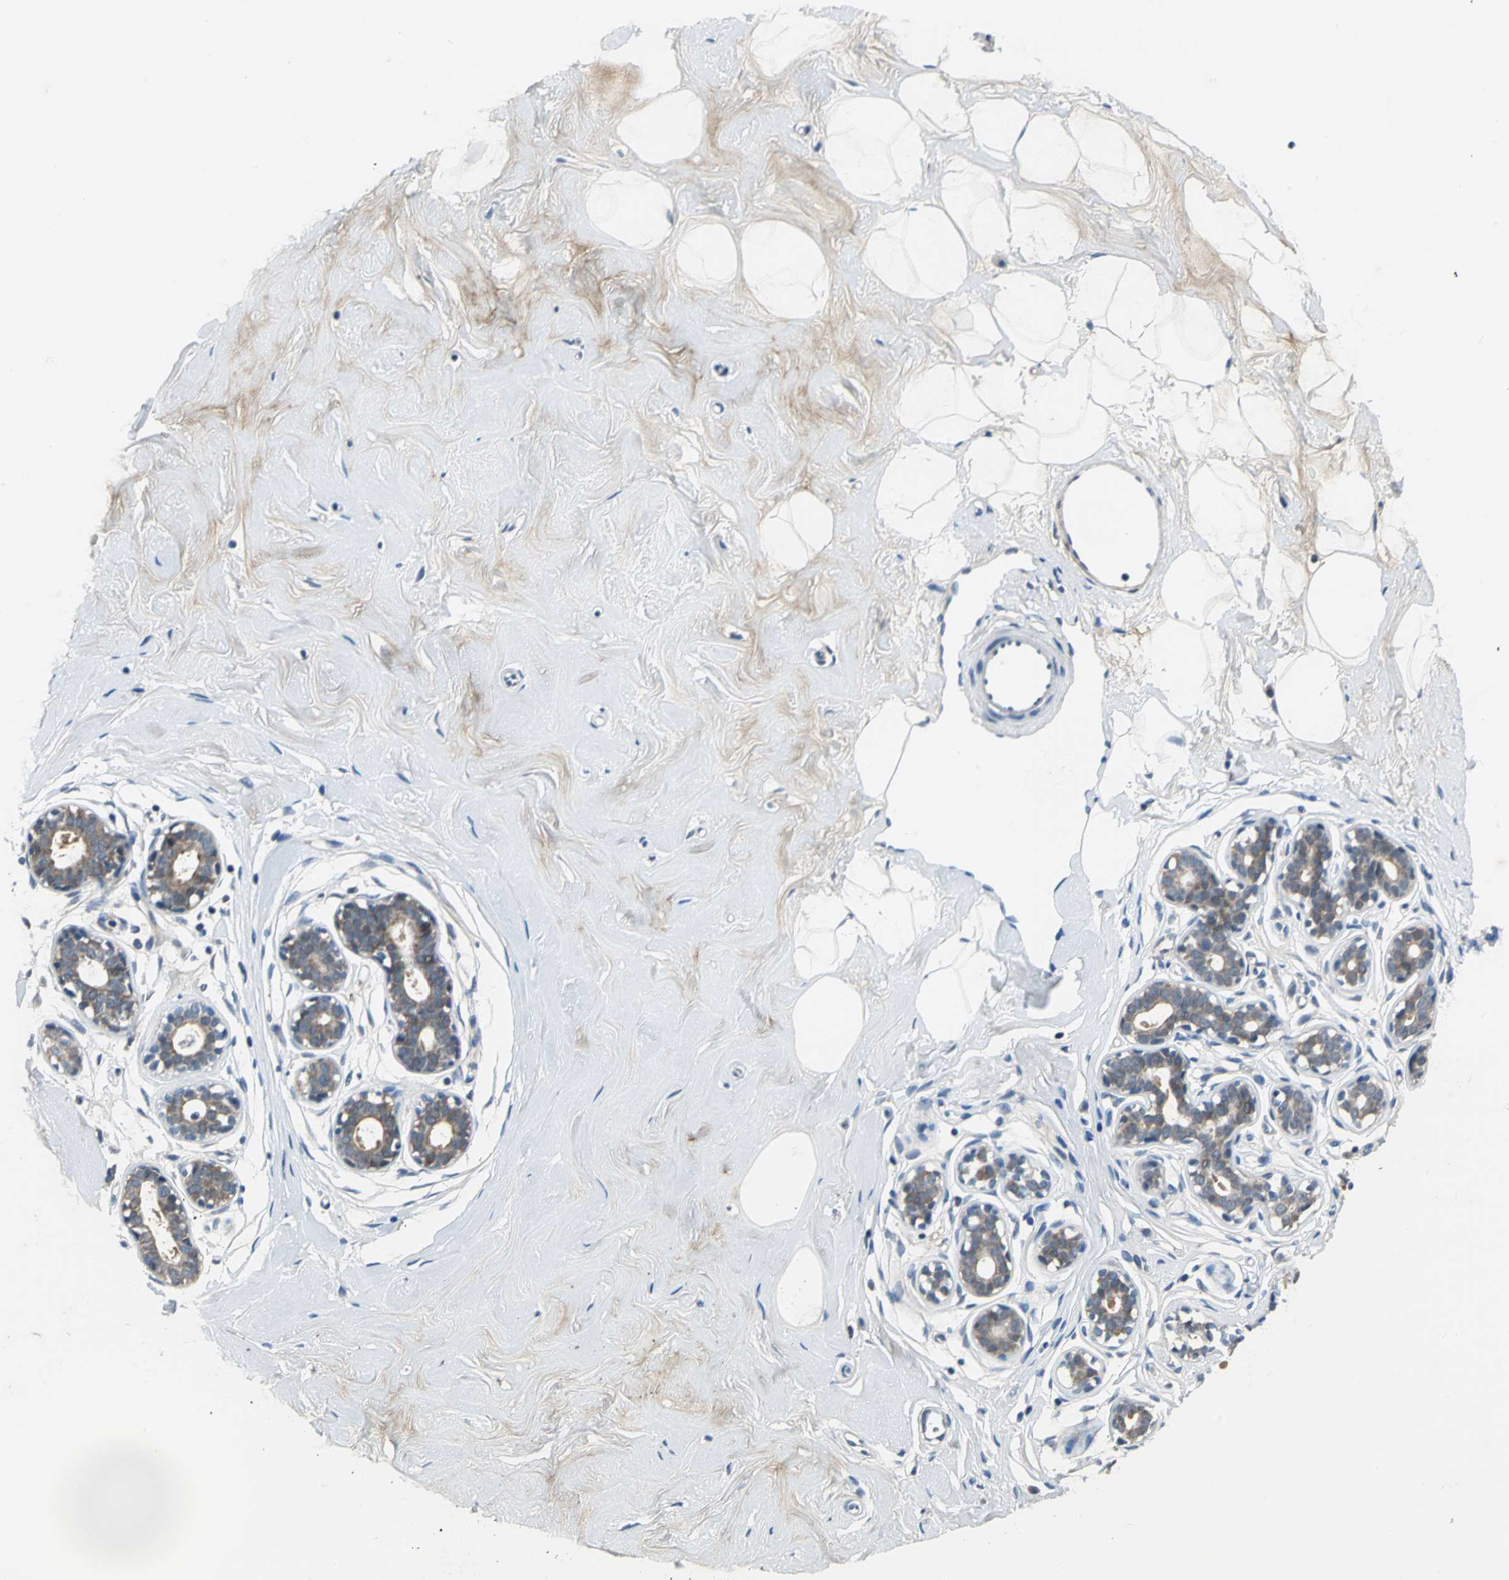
{"staining": {"intensity": "negative", "quantity": "none", "location": "none"}, "tissue": "breast", "cell_type": "Adipocytes", "image_type": "normal", "snomed": [{"axis": "morphology", "description": "Normal tissue, NOS"}, {"axis": "topography", "description": "Breast"}], "caption": "Image shows no protein expression in adipocytes of unremarkable breast. Brightfield microscopy of IHC stained with DAB (3,3'-diaminobenzidine) (brown) and hematoxylin (blue), captured at high magnification.", "gene": "ZNF415", "patient": {"sex": "female", "age": 23}}